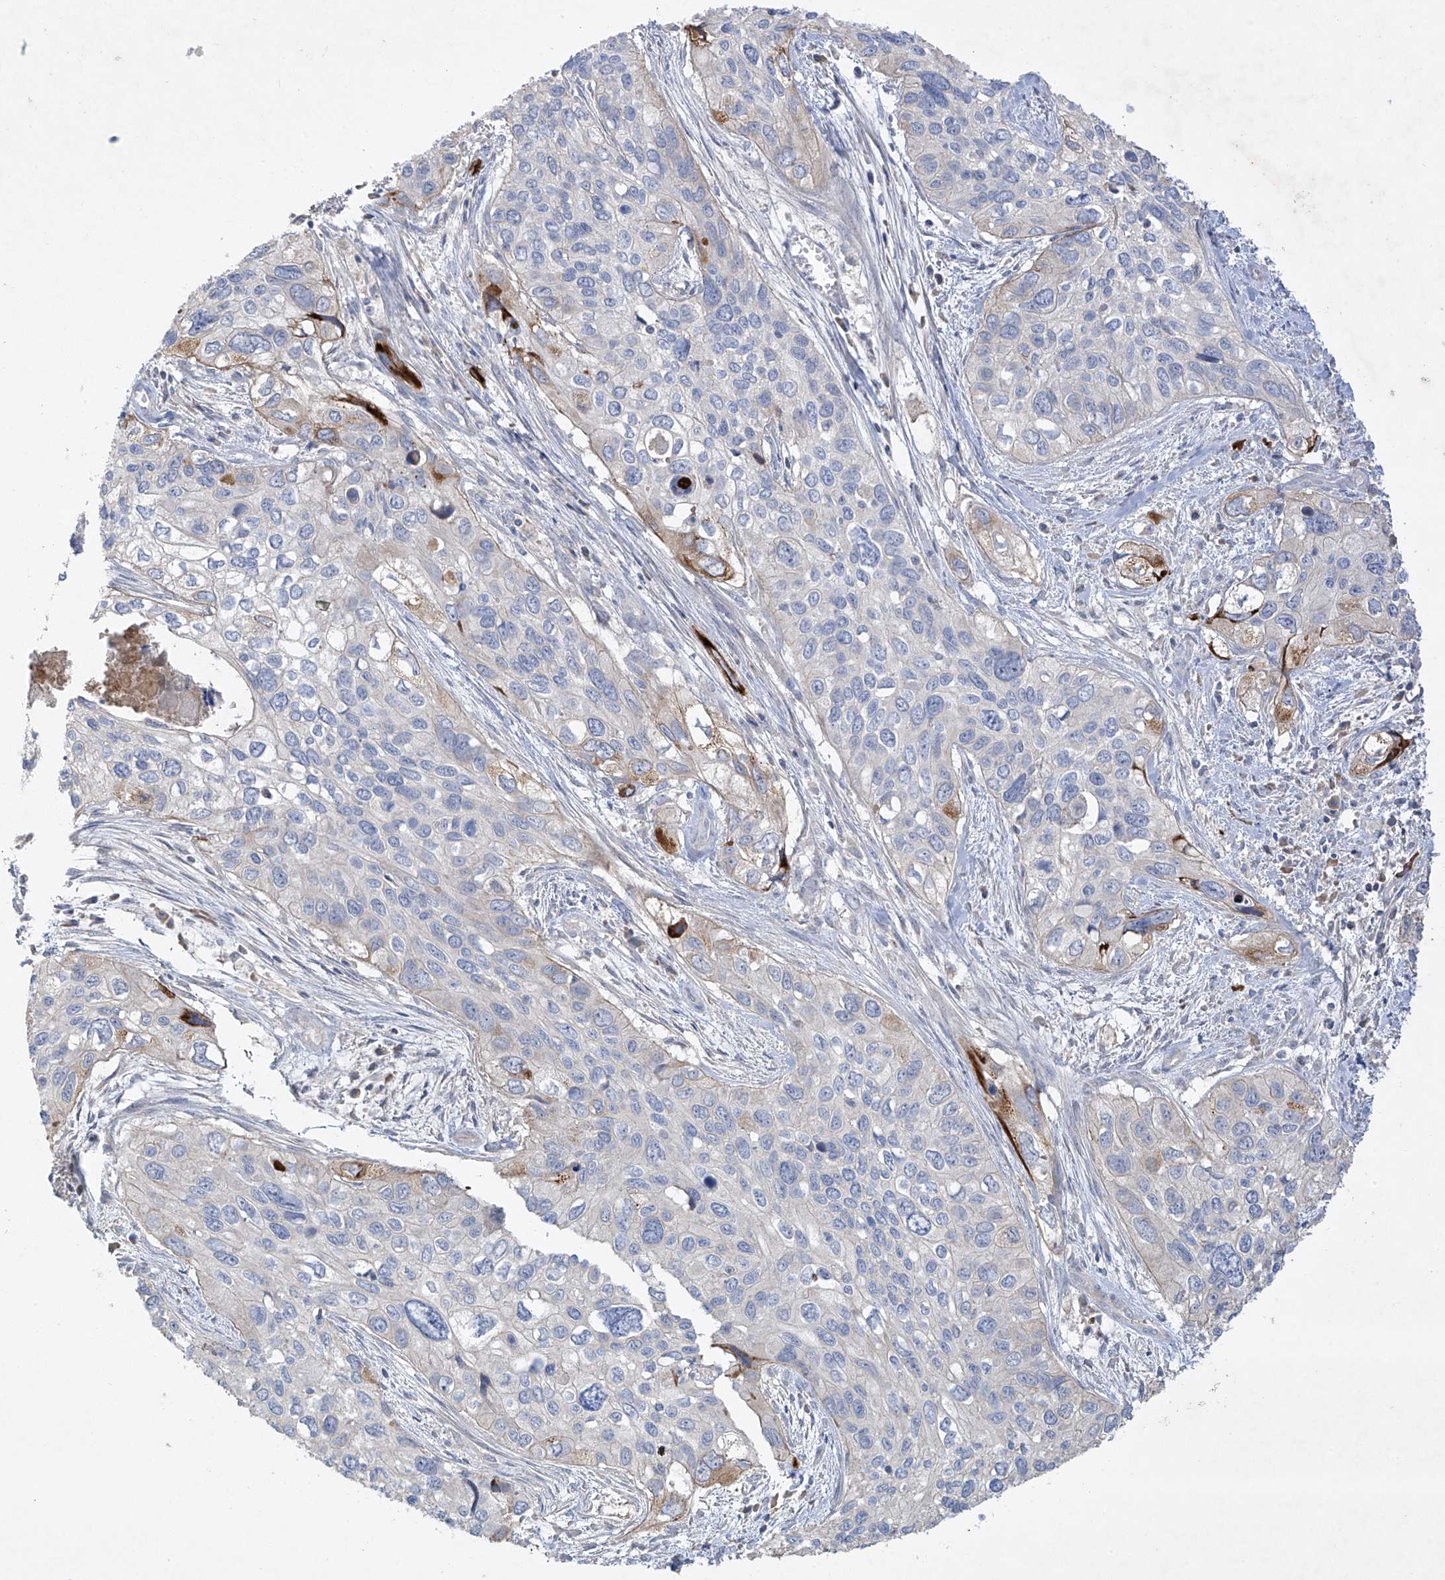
{"staining": {"intensity": "strong", "quantity": "<25%", "location": "cytoplasmic/membranous"}, "tissue": "cervical cancer", "cell_type": "Tumor cells", "image_type": "cancer", "snomed": [{"axis": "morphology", "description": "Squamous cell carcinoma, NOS"}, {"axis": "topography", "description": "Cervix"}], "caption": "Immunohistochemistry (IHC) staining of cervical squamous cell carcinoma, which demonstrates medium levels of strong cytoplasmic/membranous positivity in approximately <25% of tumor cells indicating strong cytoplasmic/membranous protein staining. The staining was performed using DAB (brown) for protein detection and nuclei were counterstained in hematoxylin (blue).", "gene": "PRSS12", "patient": {"sex": "female", "age": 55}}